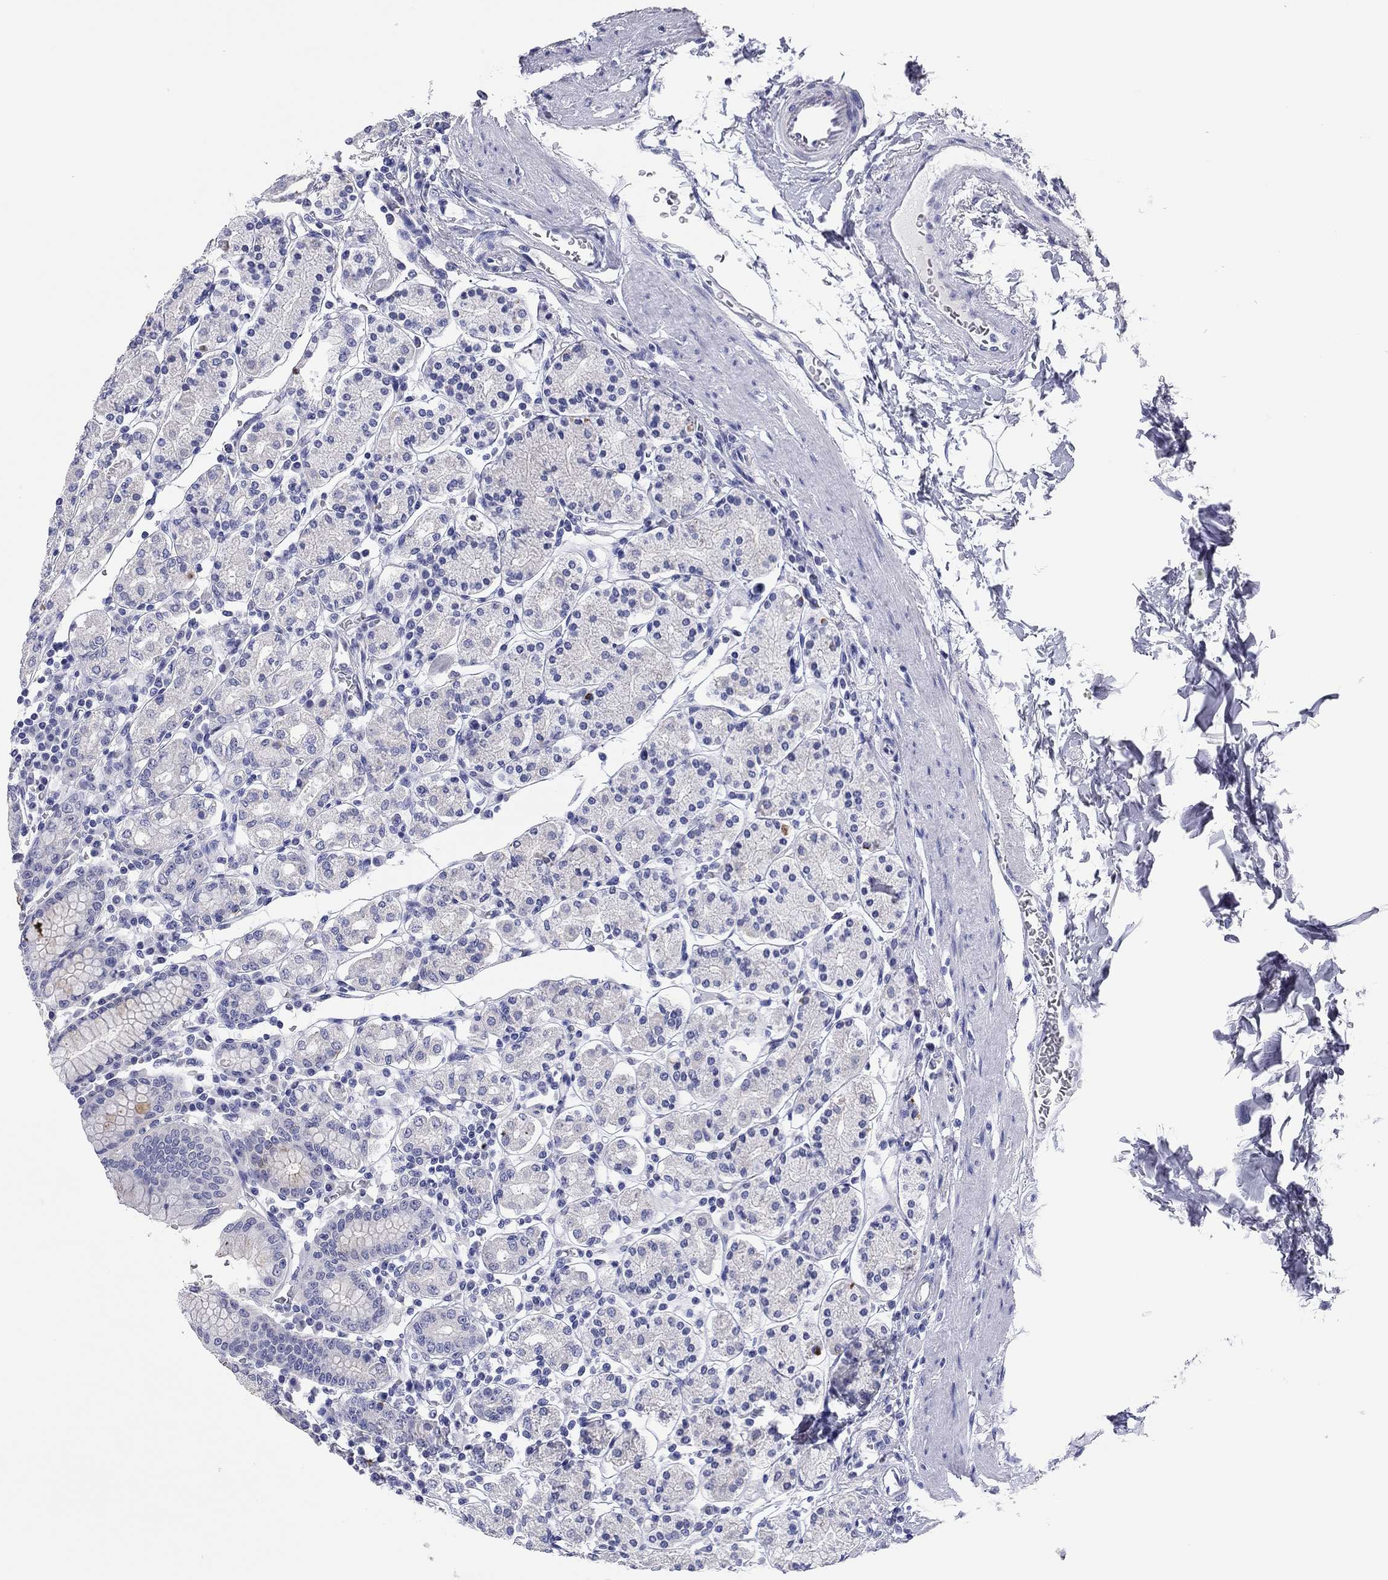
{"staining": {"intensity": "negative", "quantity": "none", "location": "none"}, "tissue": "stomach", "cell_type": "Glandular cells", "image_type": "normal", "snomed": [{"axis": "morphology", "description": "Normal tissue, NOS"}, {"axis": "topography", "description": "Stomach, upper"}, {"axis": "topography", "description": "Stomach"}], "caption": "IHC of normal human stomach exhibits no positivity in glandular cells.", "gene": "ENSG00000269035", "patient": {"sex": "male", "age": 62}}